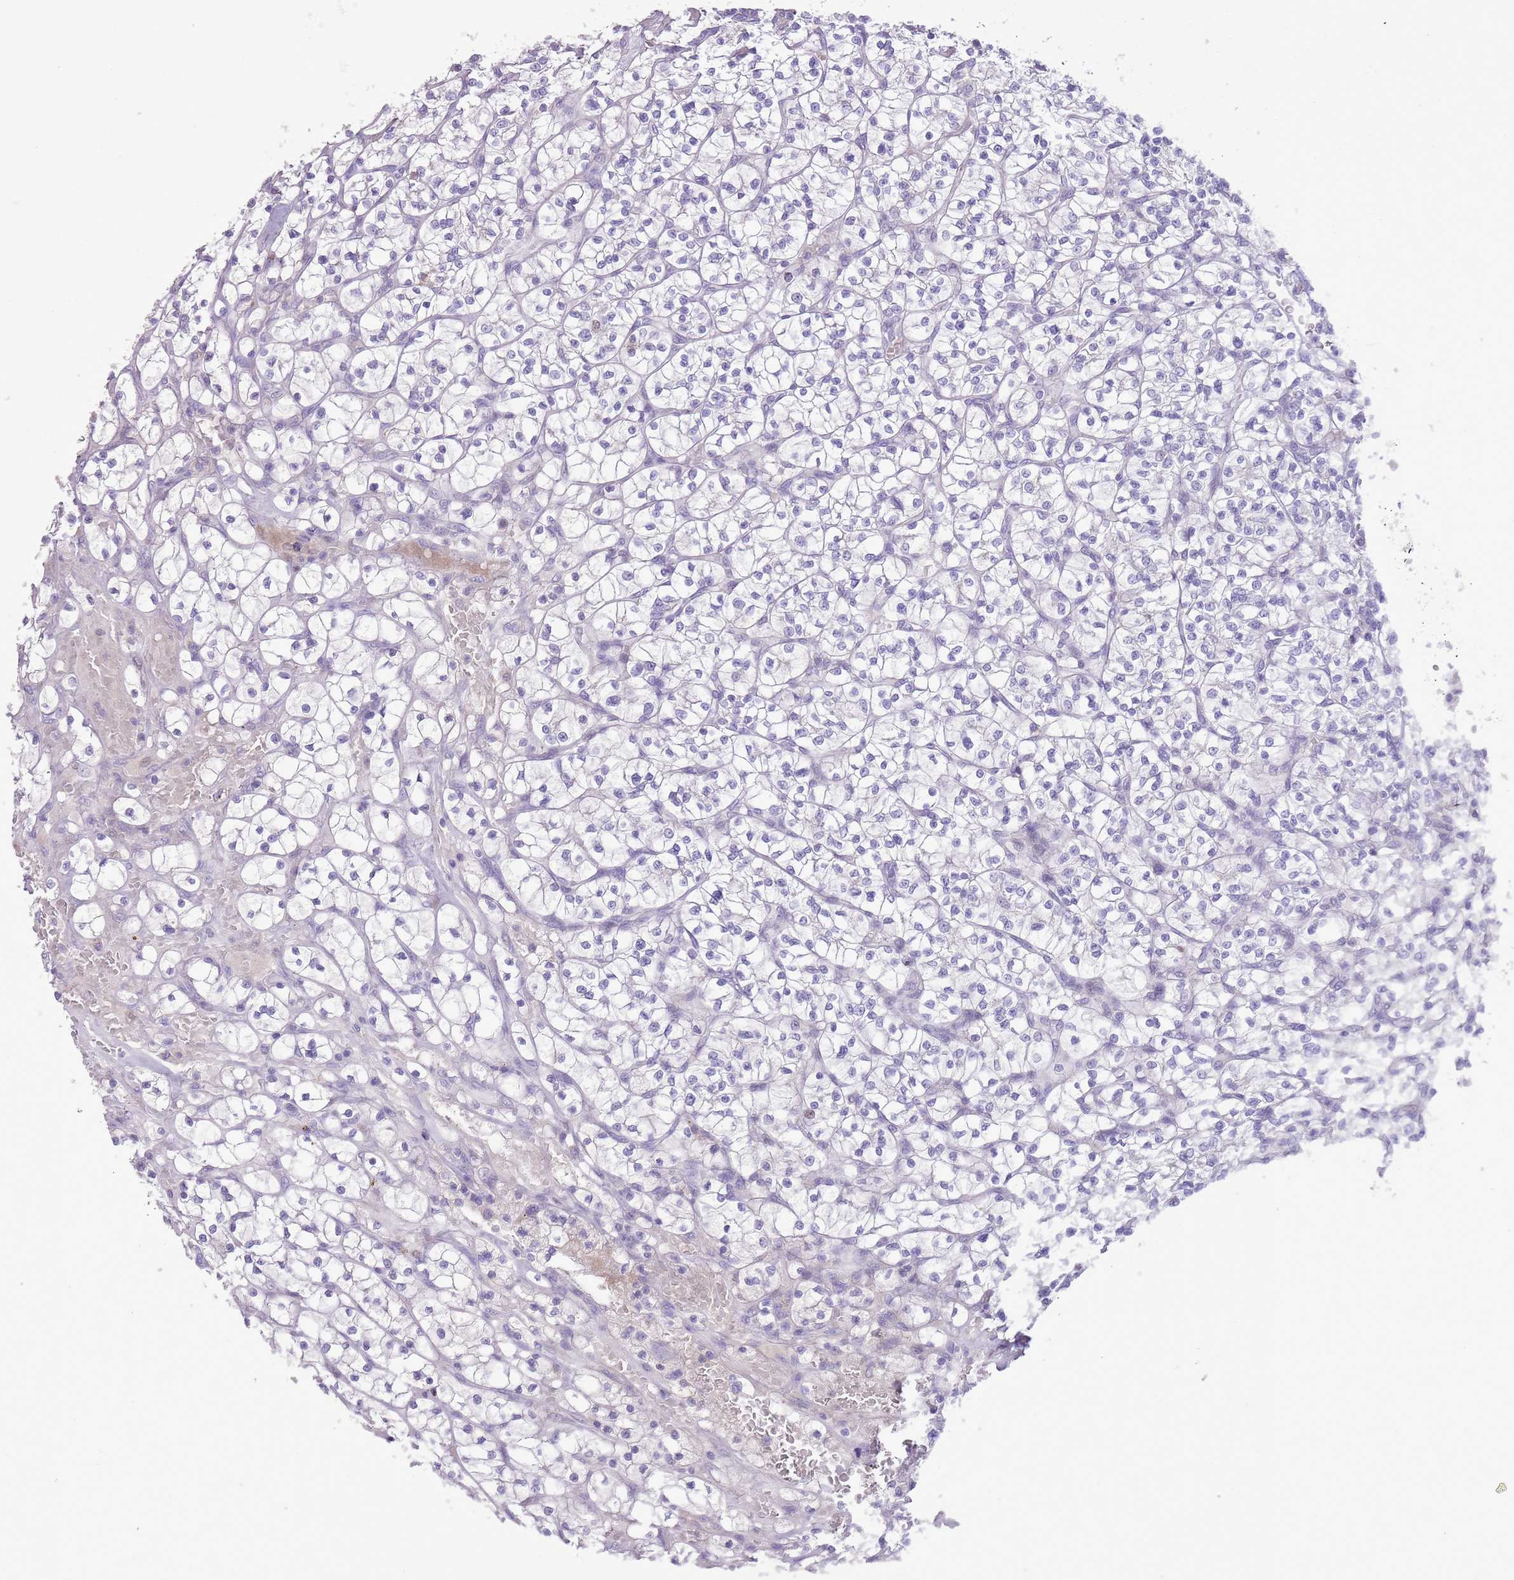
{"staining": {"intensity": "negative", "quantity": "none", "location": "none"}, "tissue": "renal cancer", "cell_type": "Tumor cells", "image_type": "cancer", "snomed": [{"axis": "morphology", "description": "Adenocarcinoma, NOS"}, {"axis": "topography", "description": "Kidney"}], "caption": "The image shows no significant positivity in tumor cells of renal cancer (adenocarcinoma).", "gene": "GMNN", "patient": {"sex": "female", "age": 64}}